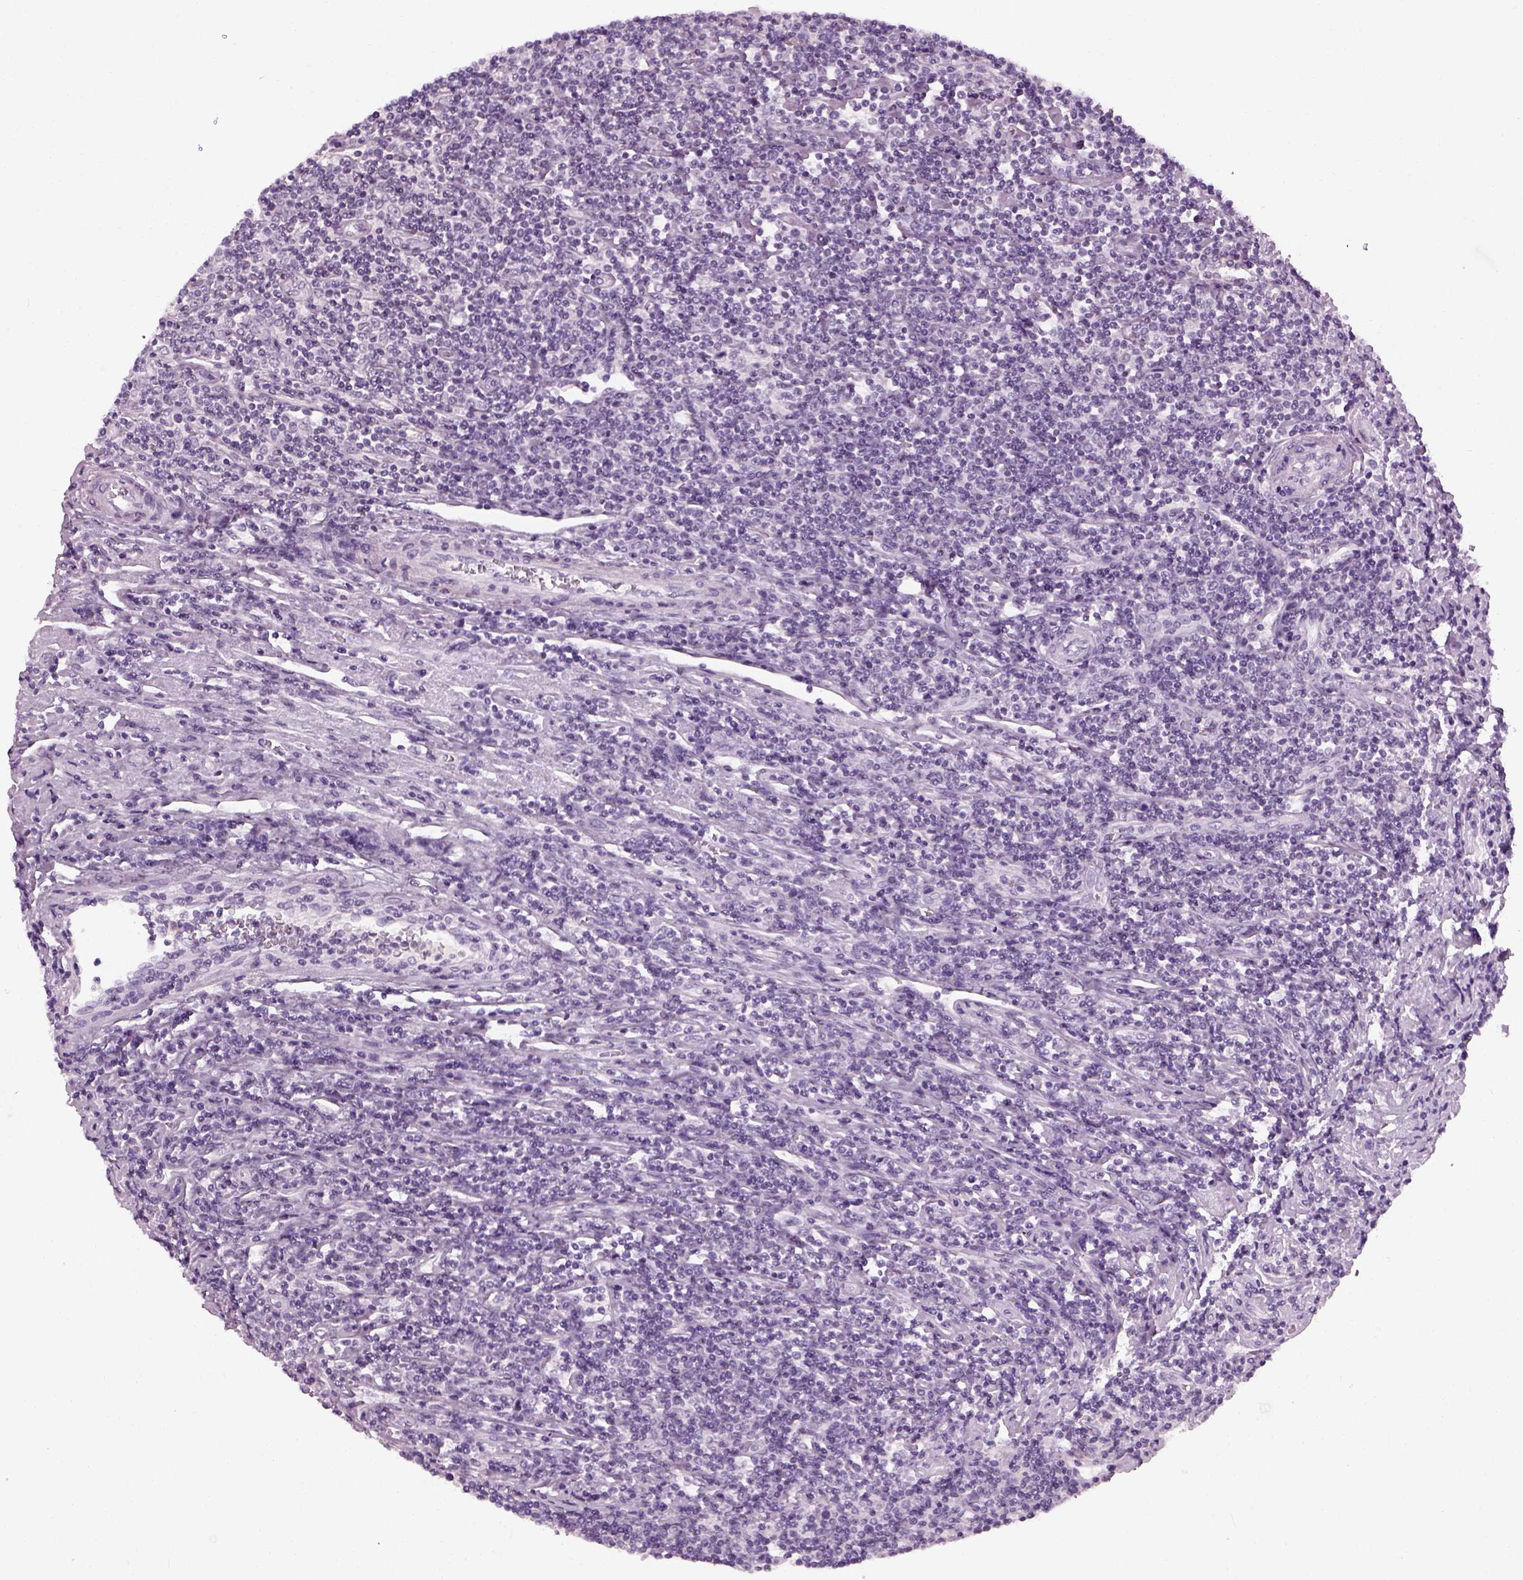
{"staining": {"intensity": "negative", "quantity": "none", "location": "none"}, "tissue": "lymphoma", "cell_type": "Tumor cells", "image_type": "cancer", "snomed": [{"axis": "morphology", "description": "Hodgkin's disease, NOS"}, {"axis": "topography", "description": "Lymph node"}], "caption": "High power microscopy micrograph of an IHC histopathology image of Hodgkin's disease, revealing no significant expression in tumor cells.", "gene": "ADGRG2", "patient": {"sex": "male", "age": 40}}